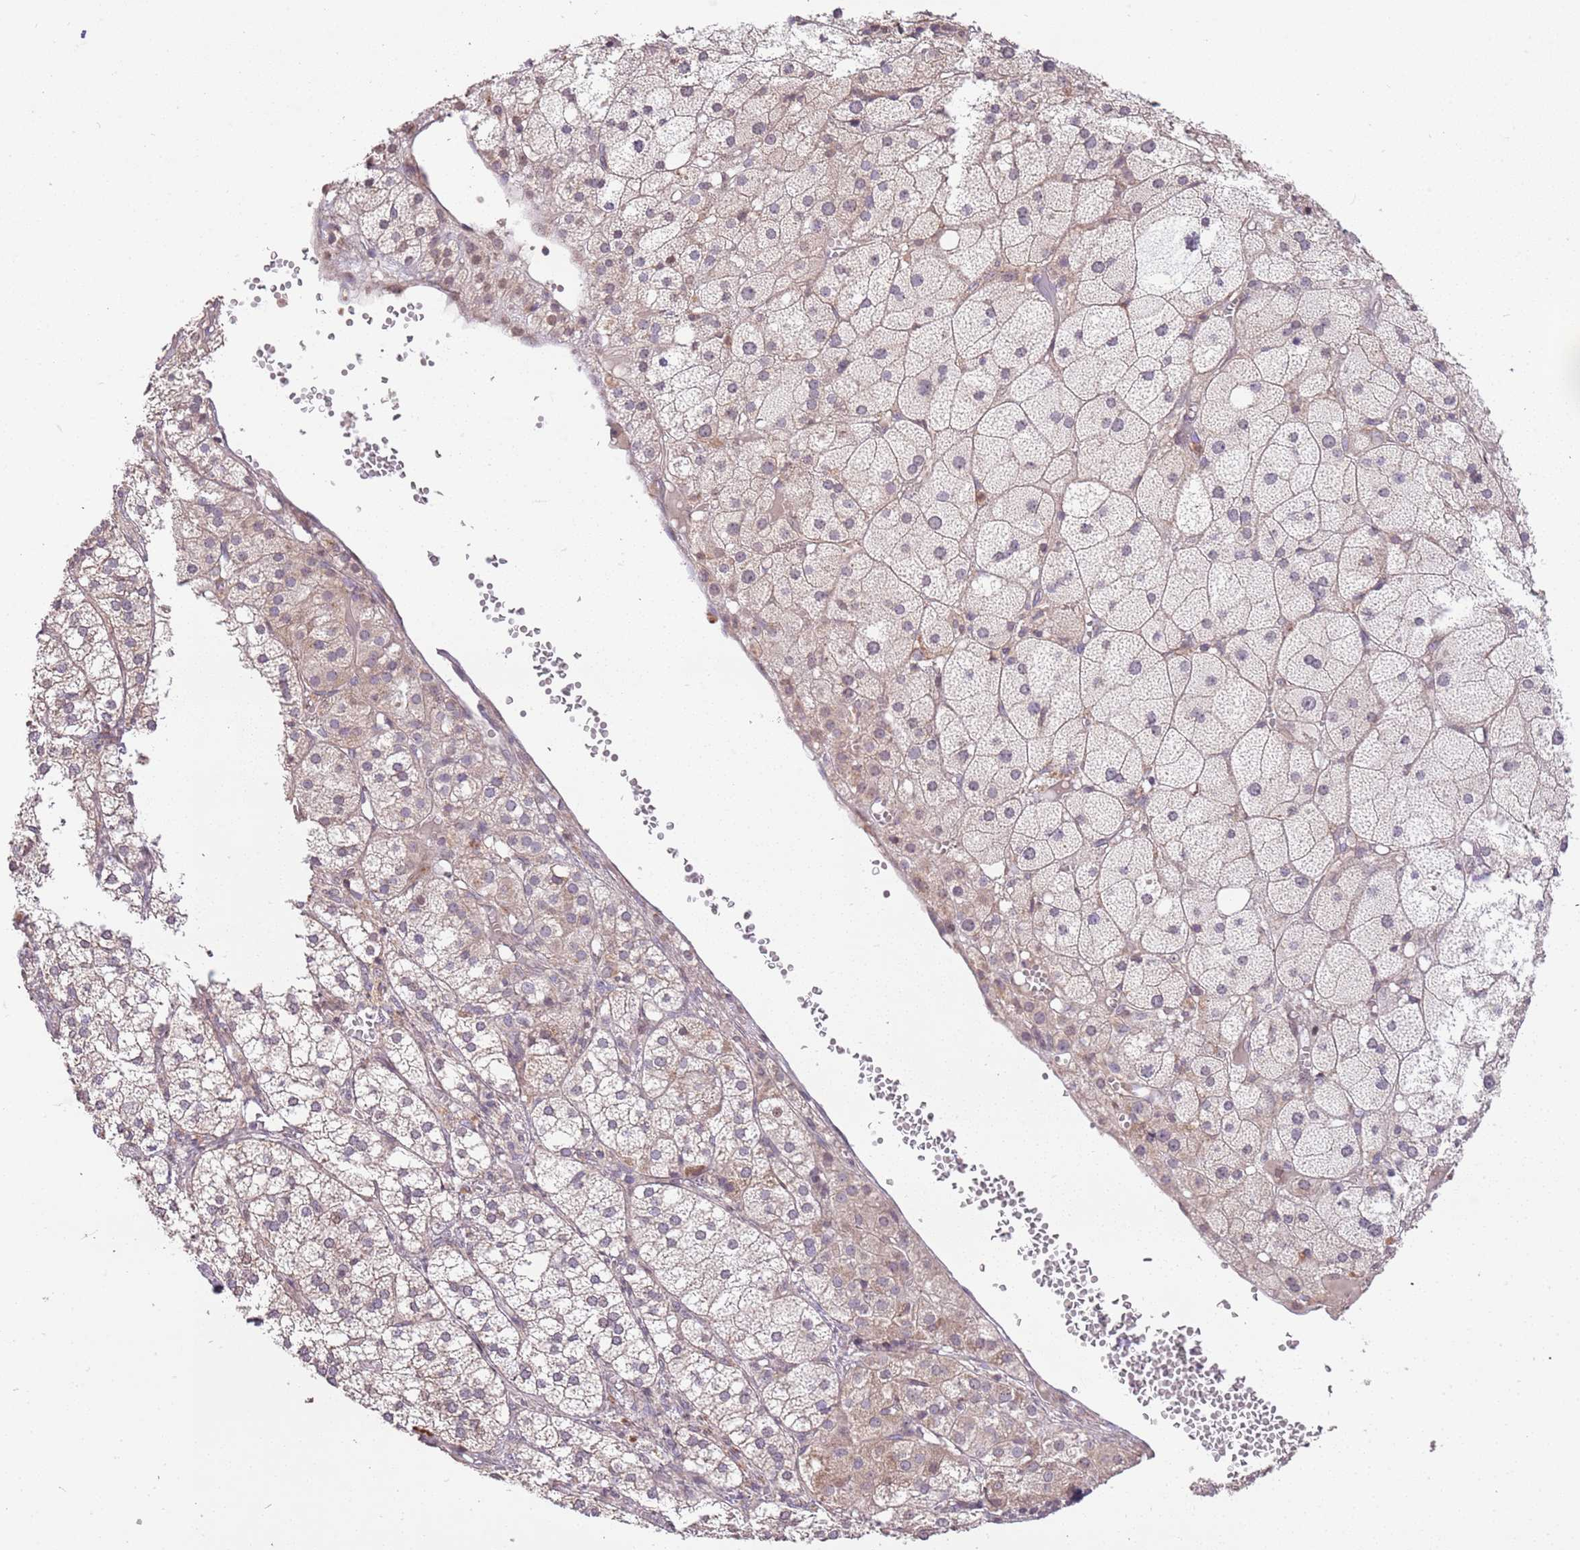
{"staining": {"intensity": "weak", "quantity": "25%-75%", "location": "cytoplasmic/membranous,nuclear"}, "tissue": "adrenal gland", "cell_type": "Glandular cells", "image_type": "normal", "snomed": [{"axis": "morphology", "description": "Normal tissue, NOS"}, {"axis": "topography", "description": "Adrenal gland"}], "caption": "Brown immunohistochemical staining in unremarkable human adrenal gland reveals weak cytoplasmic/membranous,nuclear expression in approximately 25%-75% of glandular cells. The staining was performed using DAB, with brown indicating positive protein expression. Nuclei are stained blue with hematoxylin.", "gene": "SLC16A4", "patient": {"sex": "female", "age": 61}}